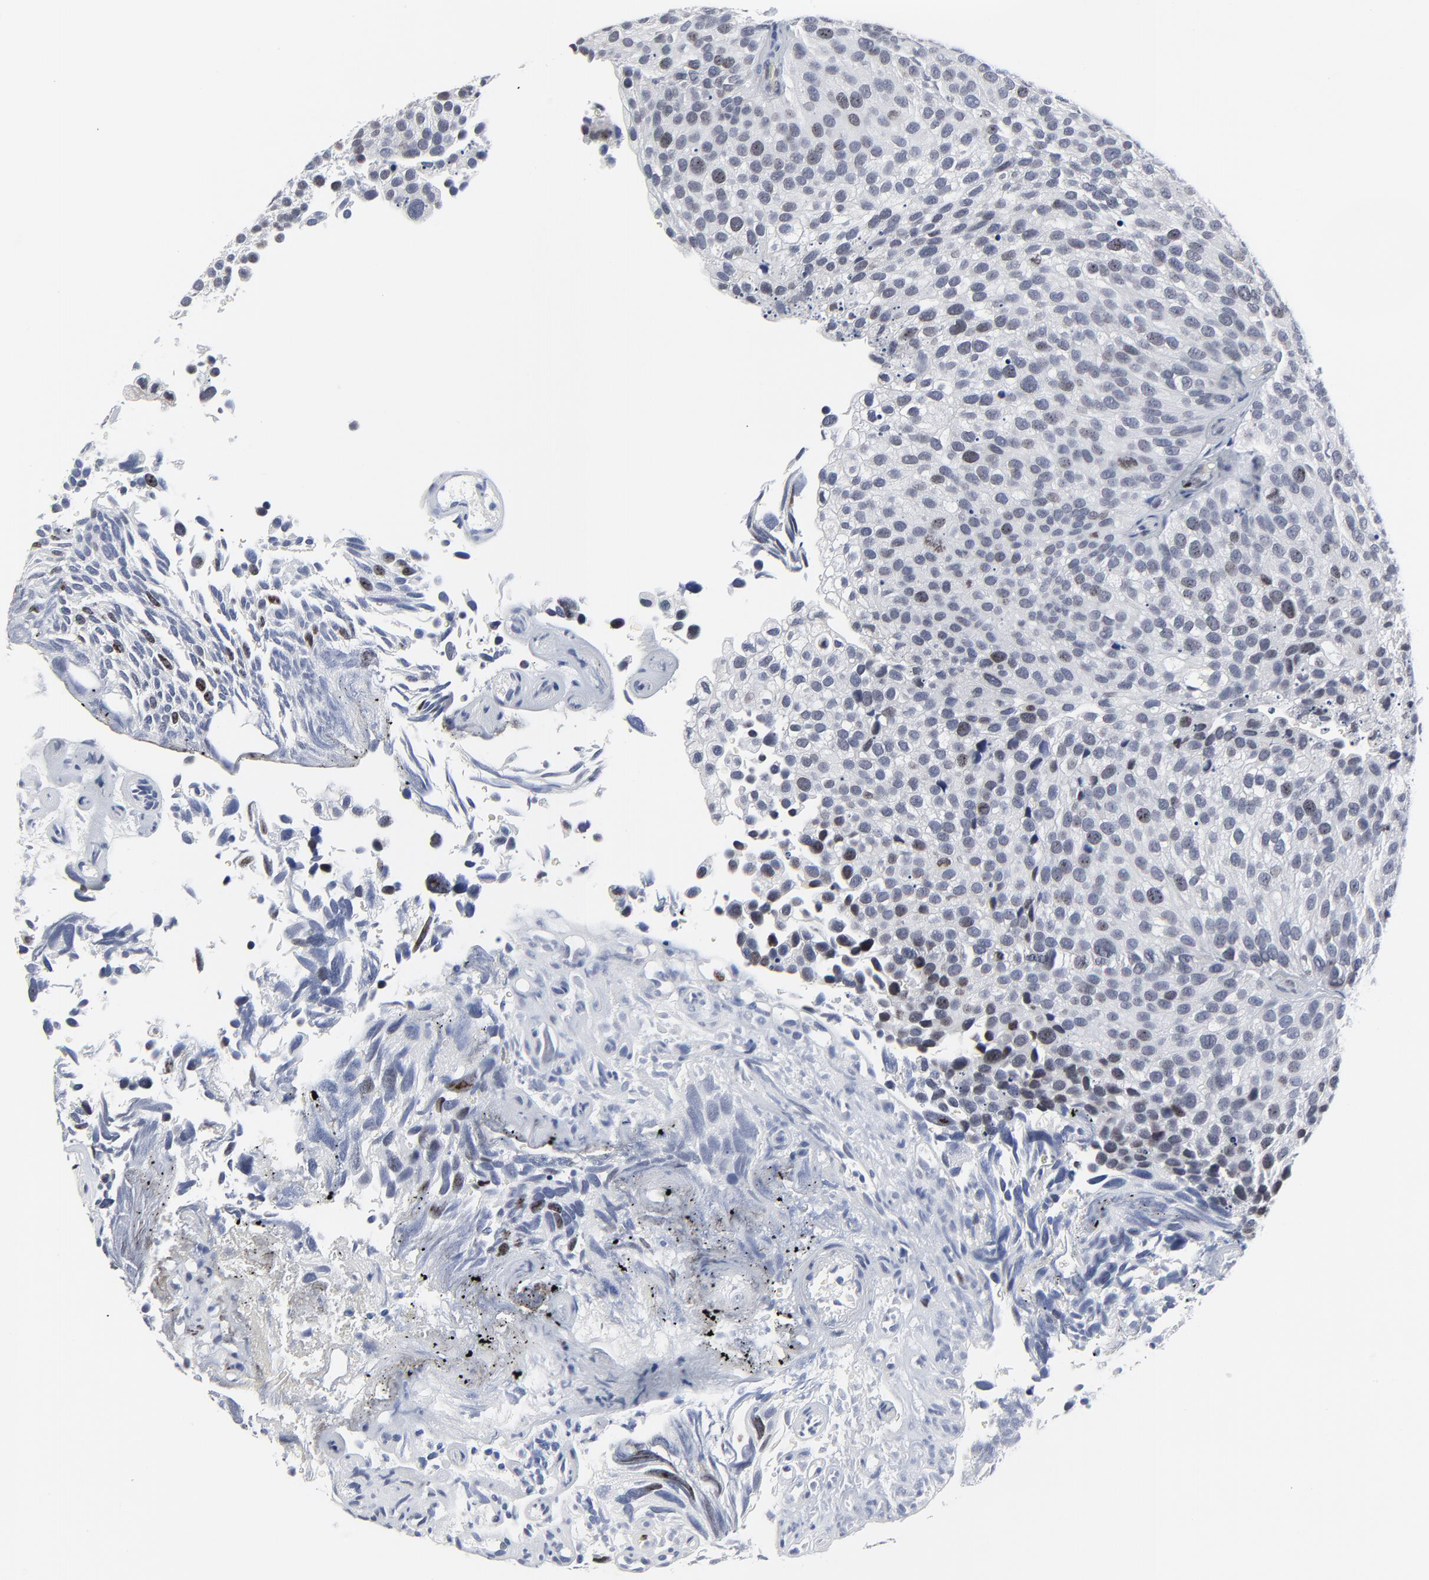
{"staining": {"intensity": "weak", "quantity": "<25%", "location": "nuclear"}, "tissue": "urothelial cancer", "cell_type": "Tumor cells", "image_type": "cancer", "snomed": [{"axis": "morphology", "description": "Urothelial carcinoma, High grade"}, {"axis": "topography", "description": "Urinary bladder"}], "caption": "High-grade urothelial carcinoma stained for a protein using immunohistochemistry reveals no expression tumor cells.", "gene": "ZNF589", "patient": {"sex": "male", "age": 72}}